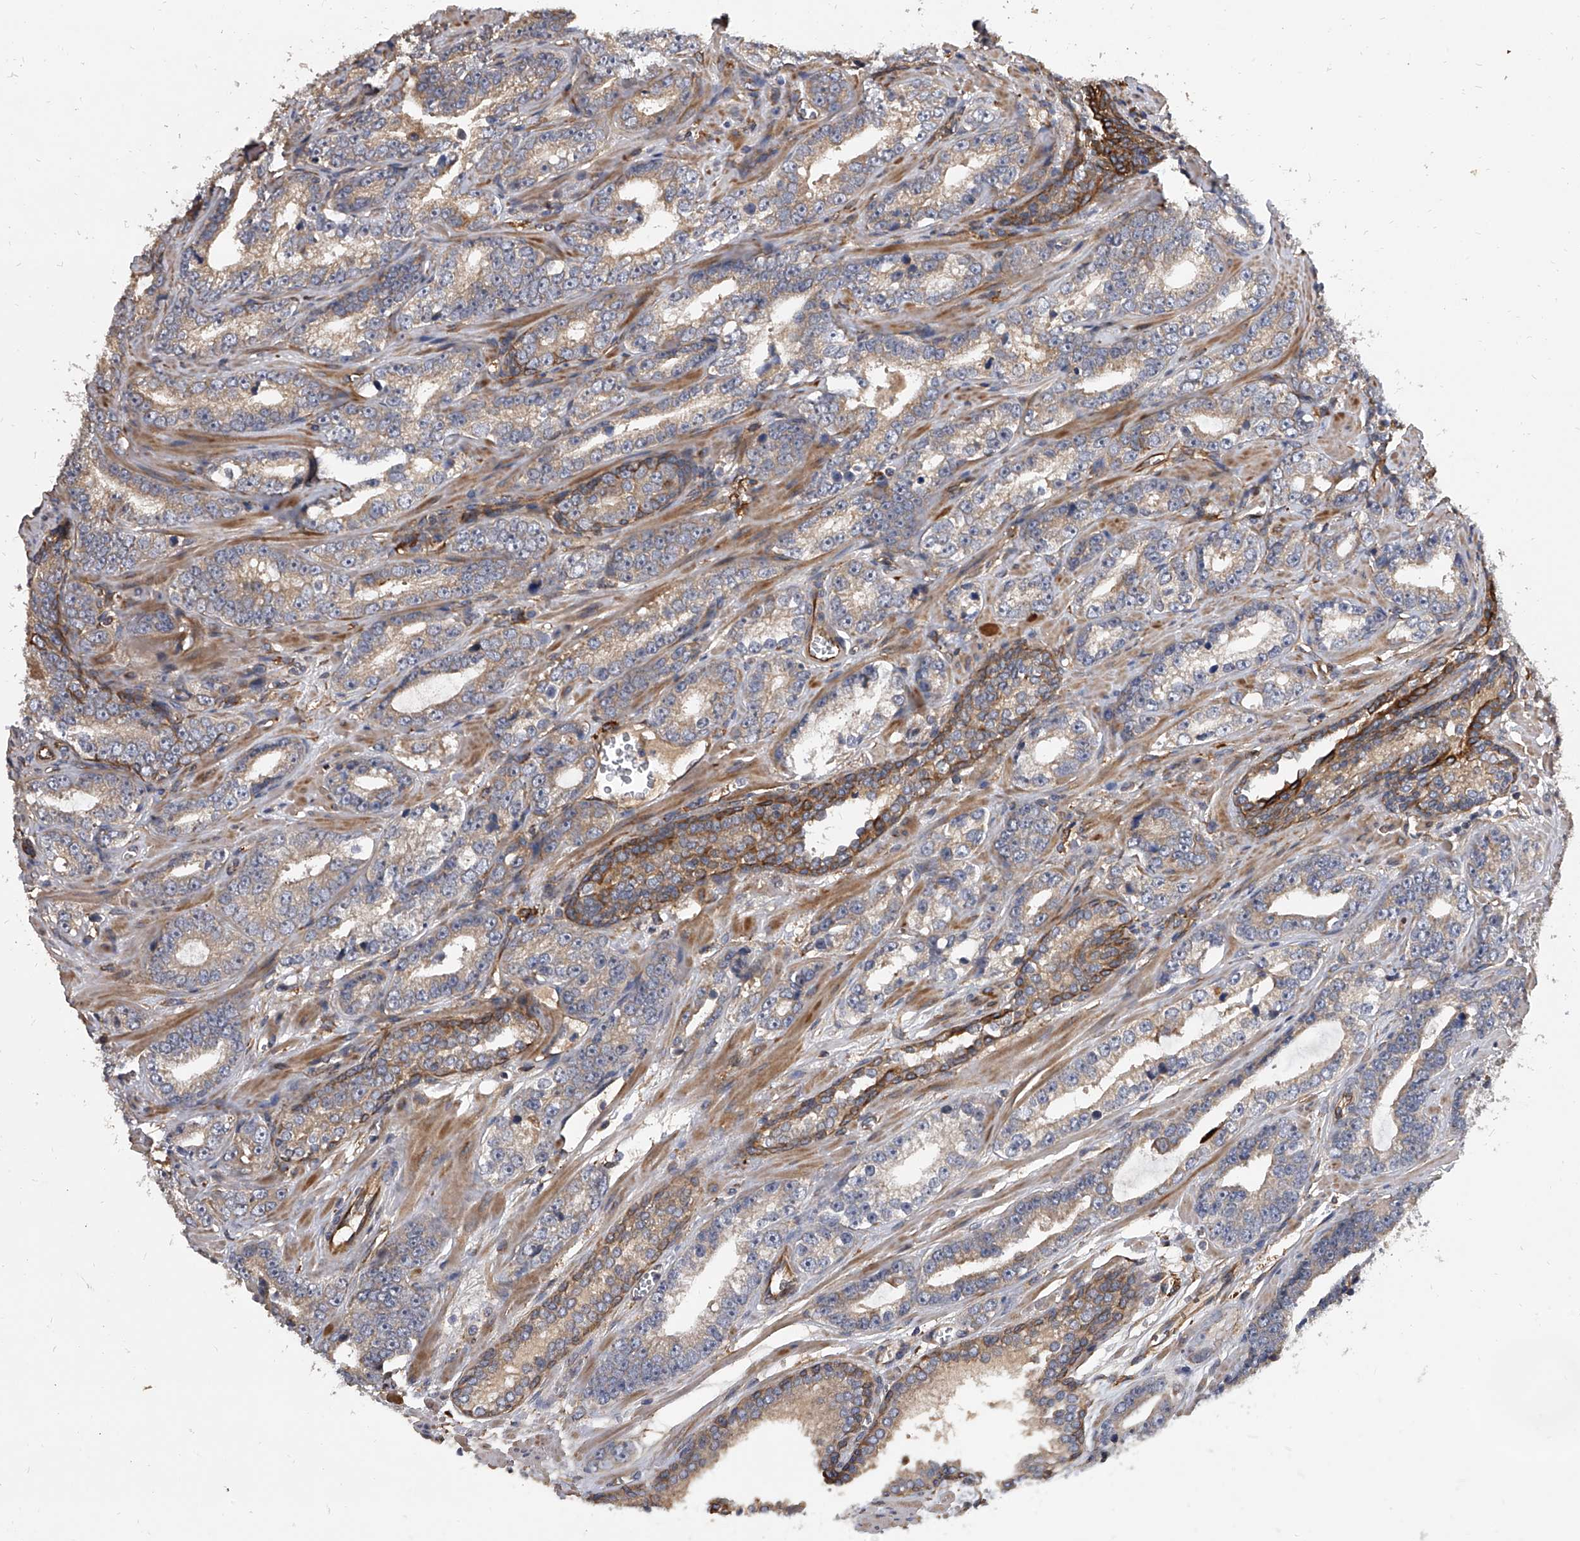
{"staining": {"intensity": "weak", "quantity": "<25%", "location": "cytoplasmic/membranous"}, "tissue": "prostate cancer", "cell_type": "Tumor cells", "image_type": "cancer", "snomed": [{"axis": "morphology", "description": "Adenocarcinoma, High grade"}, {"axis": "topography", "description": "Prostate"}], "caption": "This is a image of immunohistochemistry staining of prostate high-grade adenocarcinoma, which shows no staining in tumor cells.", "gene": "EXOC4", "patient": {"sex": "male", "age": 62}}